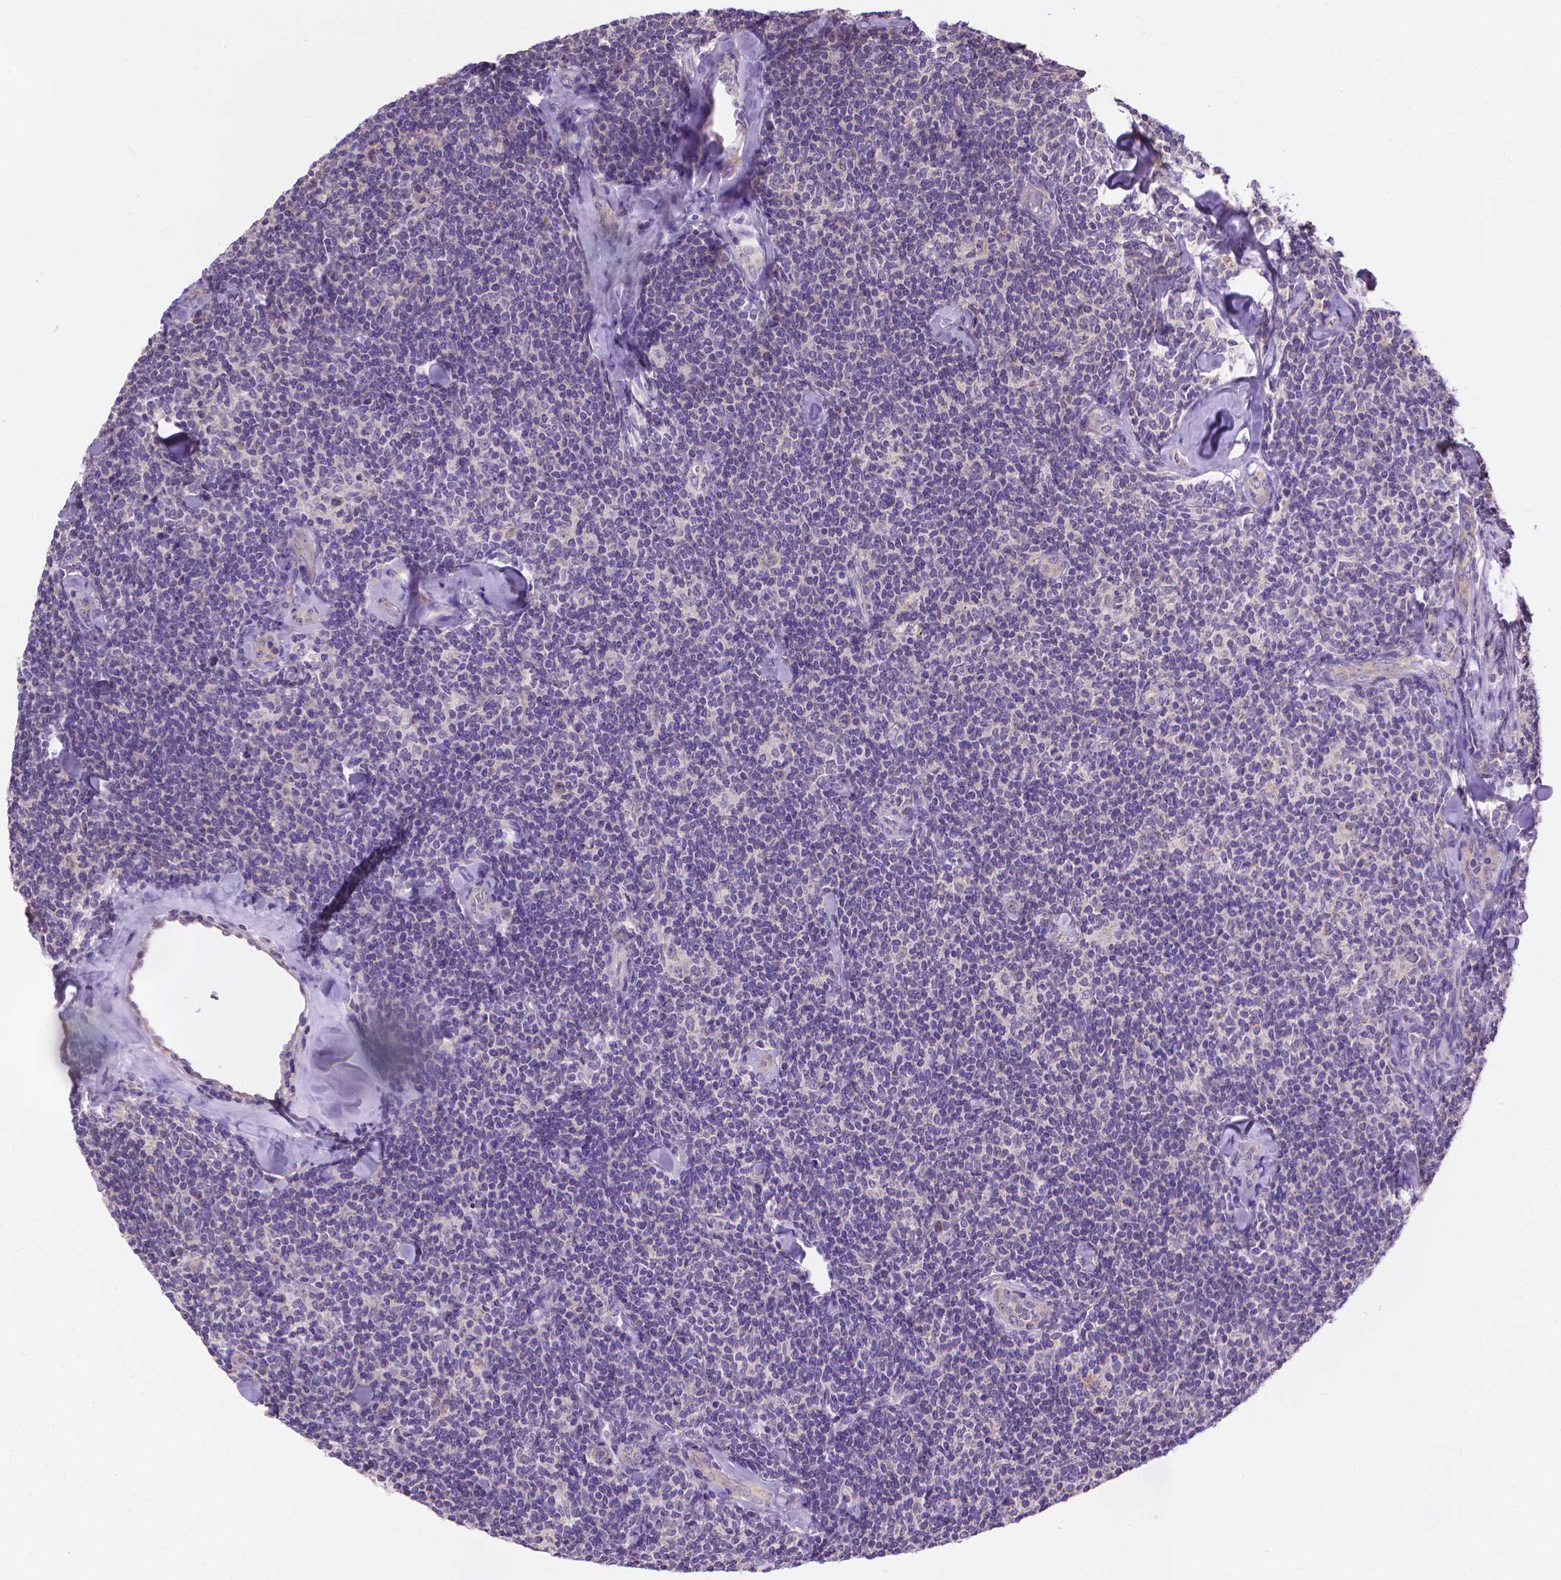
{"staining": {"intensity": "negative", "quantity": "none", "location": "none"}, "tissue": "lymphoma", "cell_type": "Tumor cells", "image_type": "cancer", "snomed": [{"axis": "morphology", "description": "Malignant lymphoma, non-Hodgkin's type, Low grade"}, {"axis": "topography", "description": "Lymph node"}], "caption": "Tumor cells are negative for brown protein staining in low-grade malignant lymphoma, non-Hodgkin's type.", "gene": "SYN1", "patient": {"sex": "female", "age": 56}}